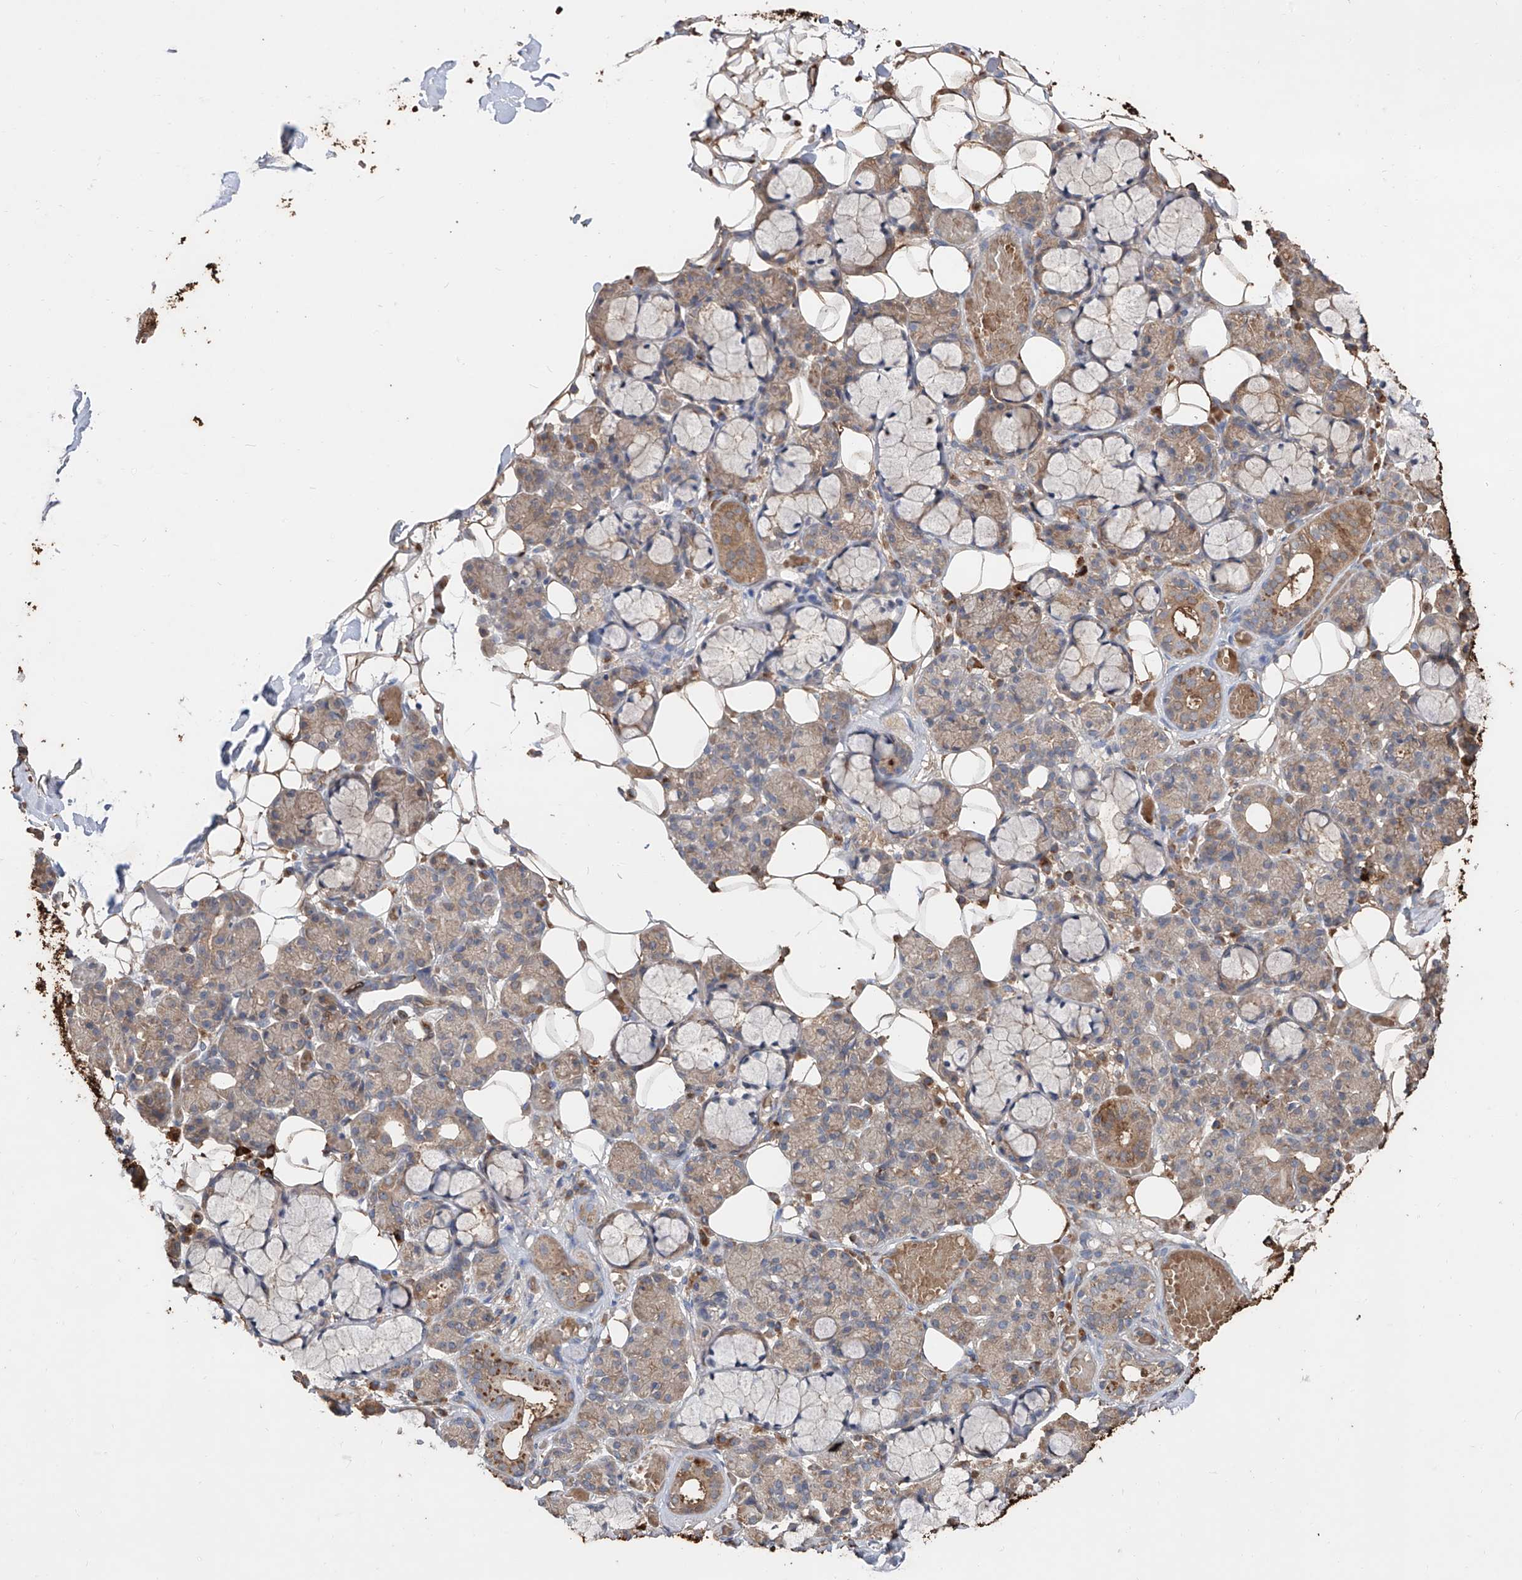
{"staining": {"intensity": "moderate", "quantity": "<25%", "location": "cytoplasmic/membranous"}, "tissue": "salivary gland", "cell_type": "Glandular cells", "image_type": "normal", "snomed": [{"axis": "morphology", "description": "Normal tissue, NOS"}, {"axis": "topography", "description": "Salivary gland"}], "caption": "A high-resolution micrograph shows immunohistochemistry (IHC) staining of benign salivary gland, which demonstrates moderate cytoplasmic/membranous expression in approximately <25% of glandular cells.", "gene": "EDN1", "patient": {"sex": "male", "age": 63}}